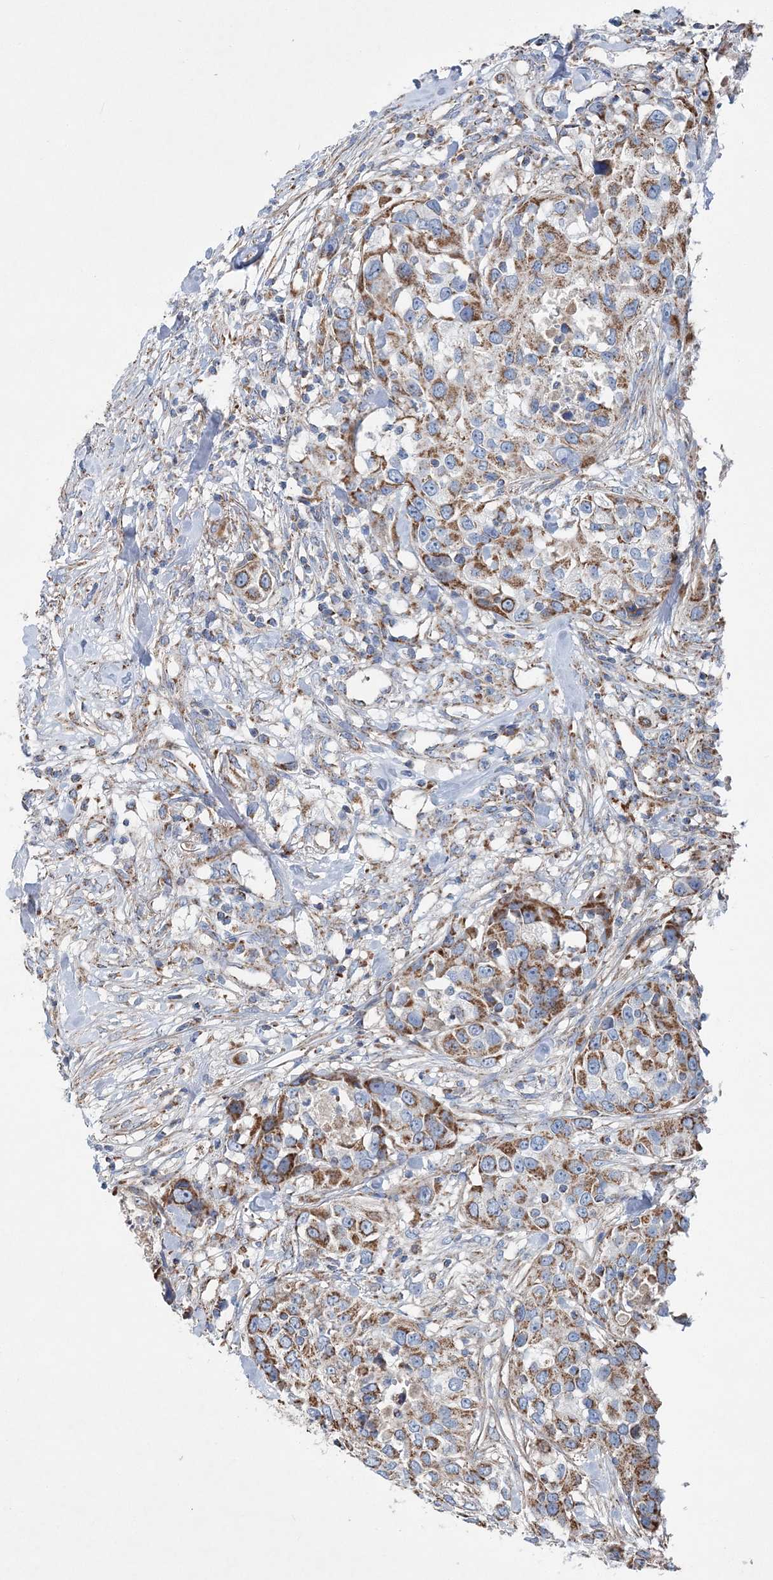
{"staining": {"intensity": "moderate", "quantity": ">75%", "location": "cytoplasmic/membranous"}, "tissue": "urothelial cancer", "cell_type": "Tumor cells", "image_type": "cancer", "snomed": [{"axis": "morphology", "description": "Urothelial carcinoma, High grade"}, {"axis": "topography", "description": "Urinary bladder"}], "caption": "Tumor cells reveal medium levels of moderate cytoplasmic/membranous staining in approximately >75% of cells in human high-grade urothelial carcinoma. The staining was performed using DAB, with brown indicating positive protein expression. Nuclei are stained blue with hematoxylin.", "gene": "SPAG16", "patient": {"sex": "female", "age": 80}}